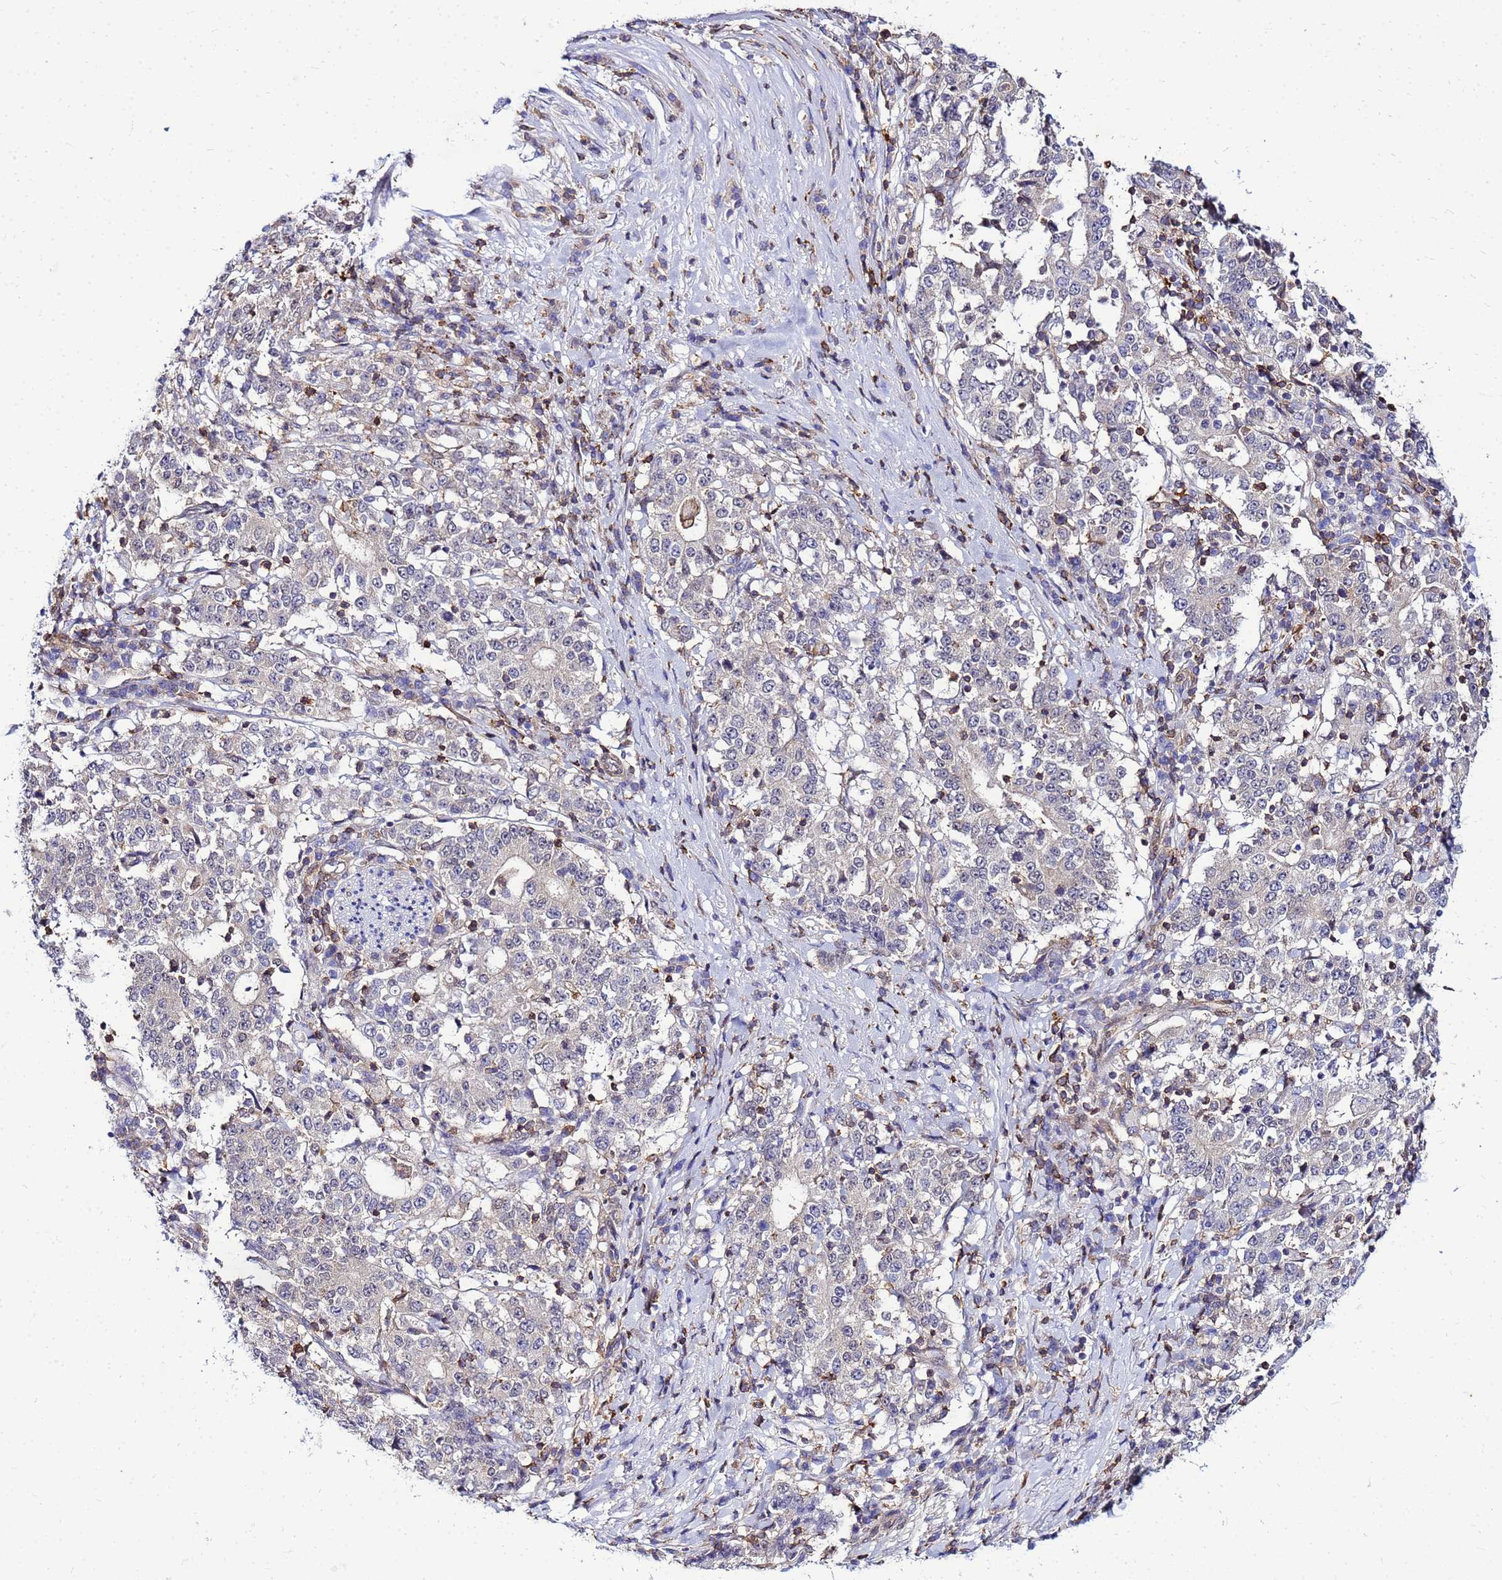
{"staining": {"intensity": "negative", "quantity": "none", "location": "none"}, "tissue": "stomach cancer", "cell_type": "Tumor cells", "image_type": "cancer", "snomed": [{"axis": "morphology", "description": "Adenocarcinoma, NOS"}, {"axis": "topography", "description": "Stomach"}], "caption": "Adenocarcinoma (stomach) was stained to show a protein in brown. There is no significant staining in tumor cells.", "gene": "DBNDD2", "patient": {"sex": "male", "age": 59}}